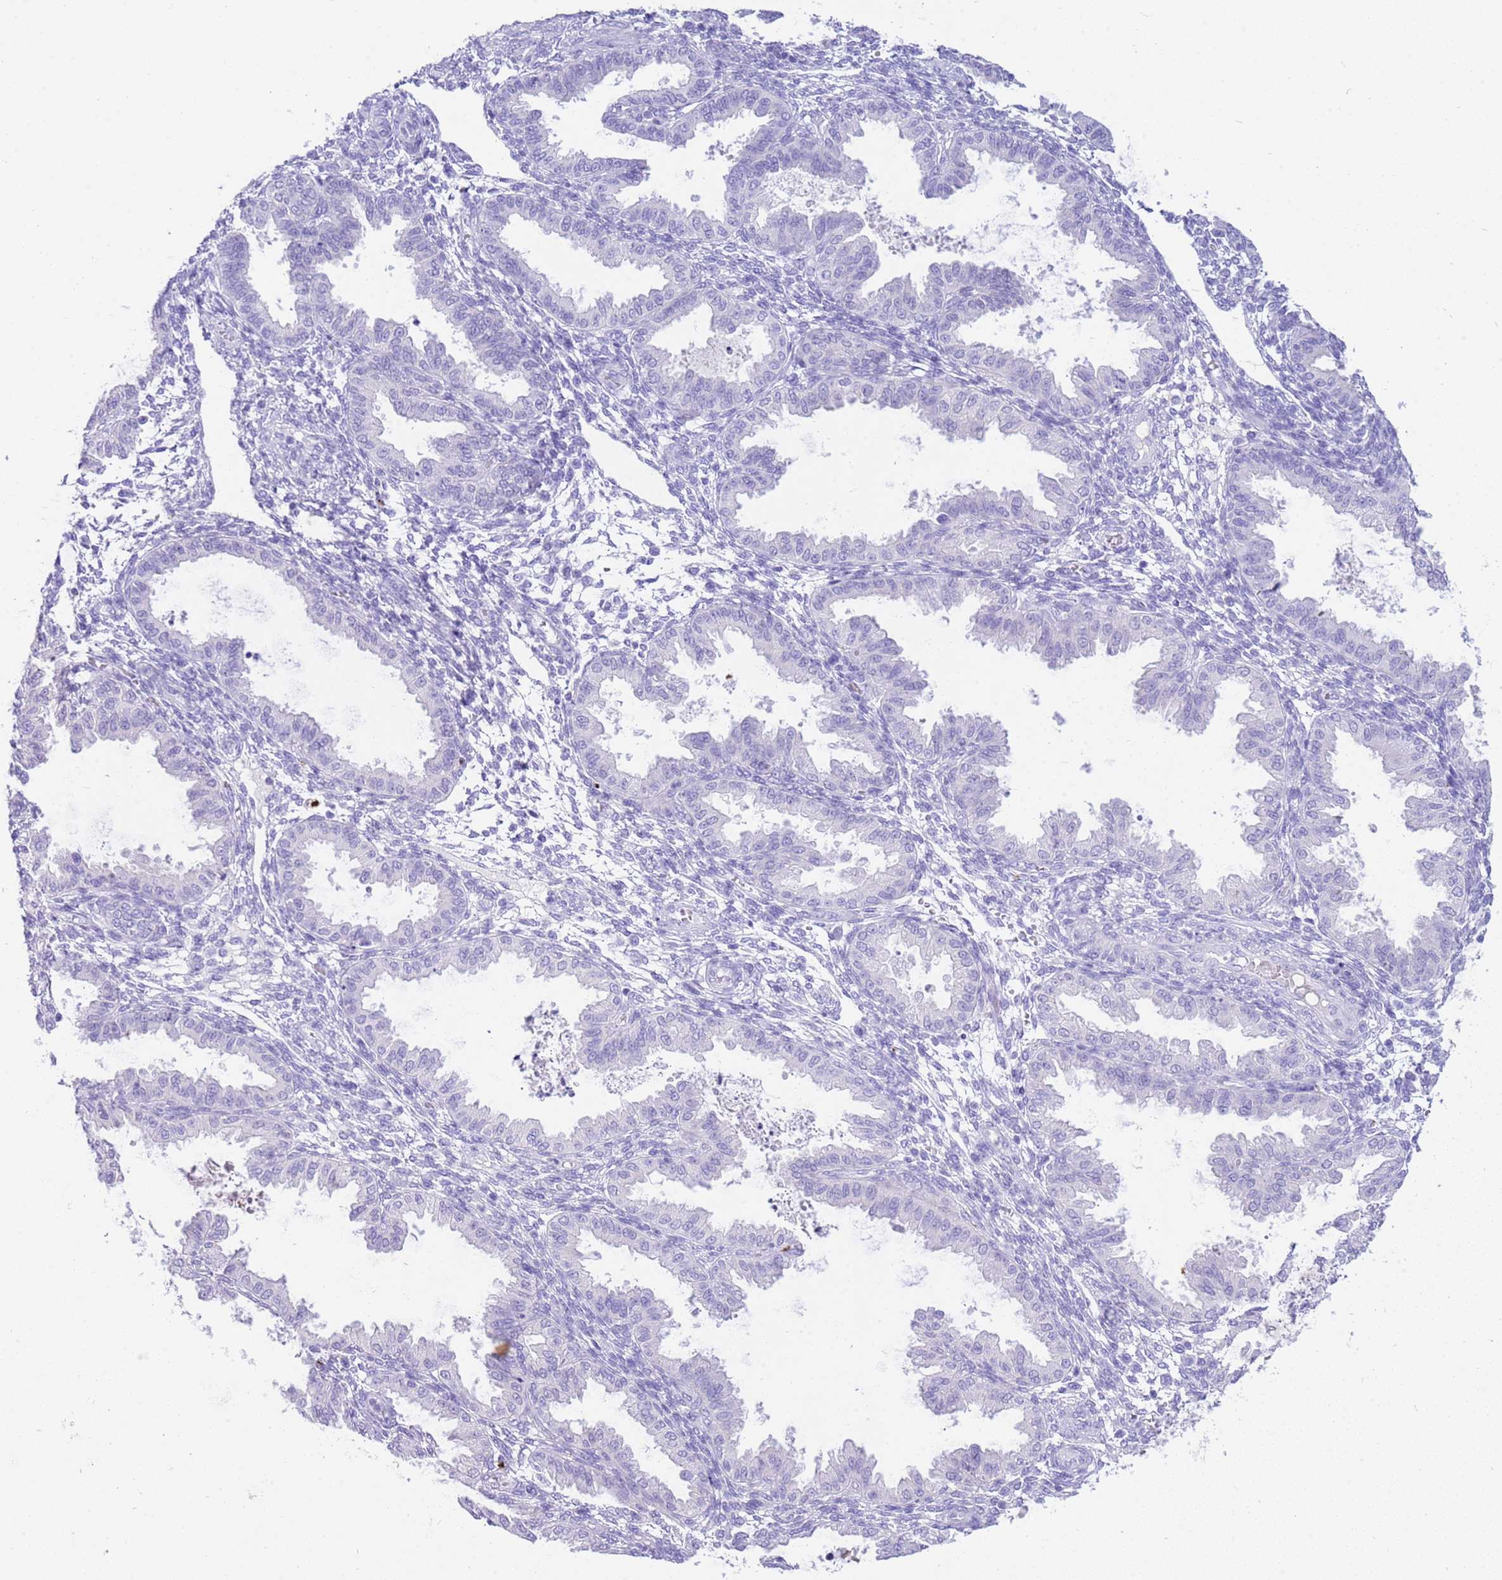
{"staining": {"intensity": "negative", "quantity": "none", "location": "none"}, "tissue": "endometrium", "cell_type": "Cells in endometrial stroma", "image_type": "normal", "snomed": [{"axis": "morphology", "description": "Normal tissue, NOS"}, {"axis": "topography", "description": "Endometrium"}], "caption": "Immunohistochemistry (IHC) histopathology image of unremarkable endometrium: endometrium stained with DAB (3,3'-diaminobenzidine) reveals no significant protein positivity in cells in endometrial stroma. (DAB (3,3'-diaminobenzidine) IHC, high magnification).", "gene": "CPB1", "patient": {"sex": "female", "age": 33}}